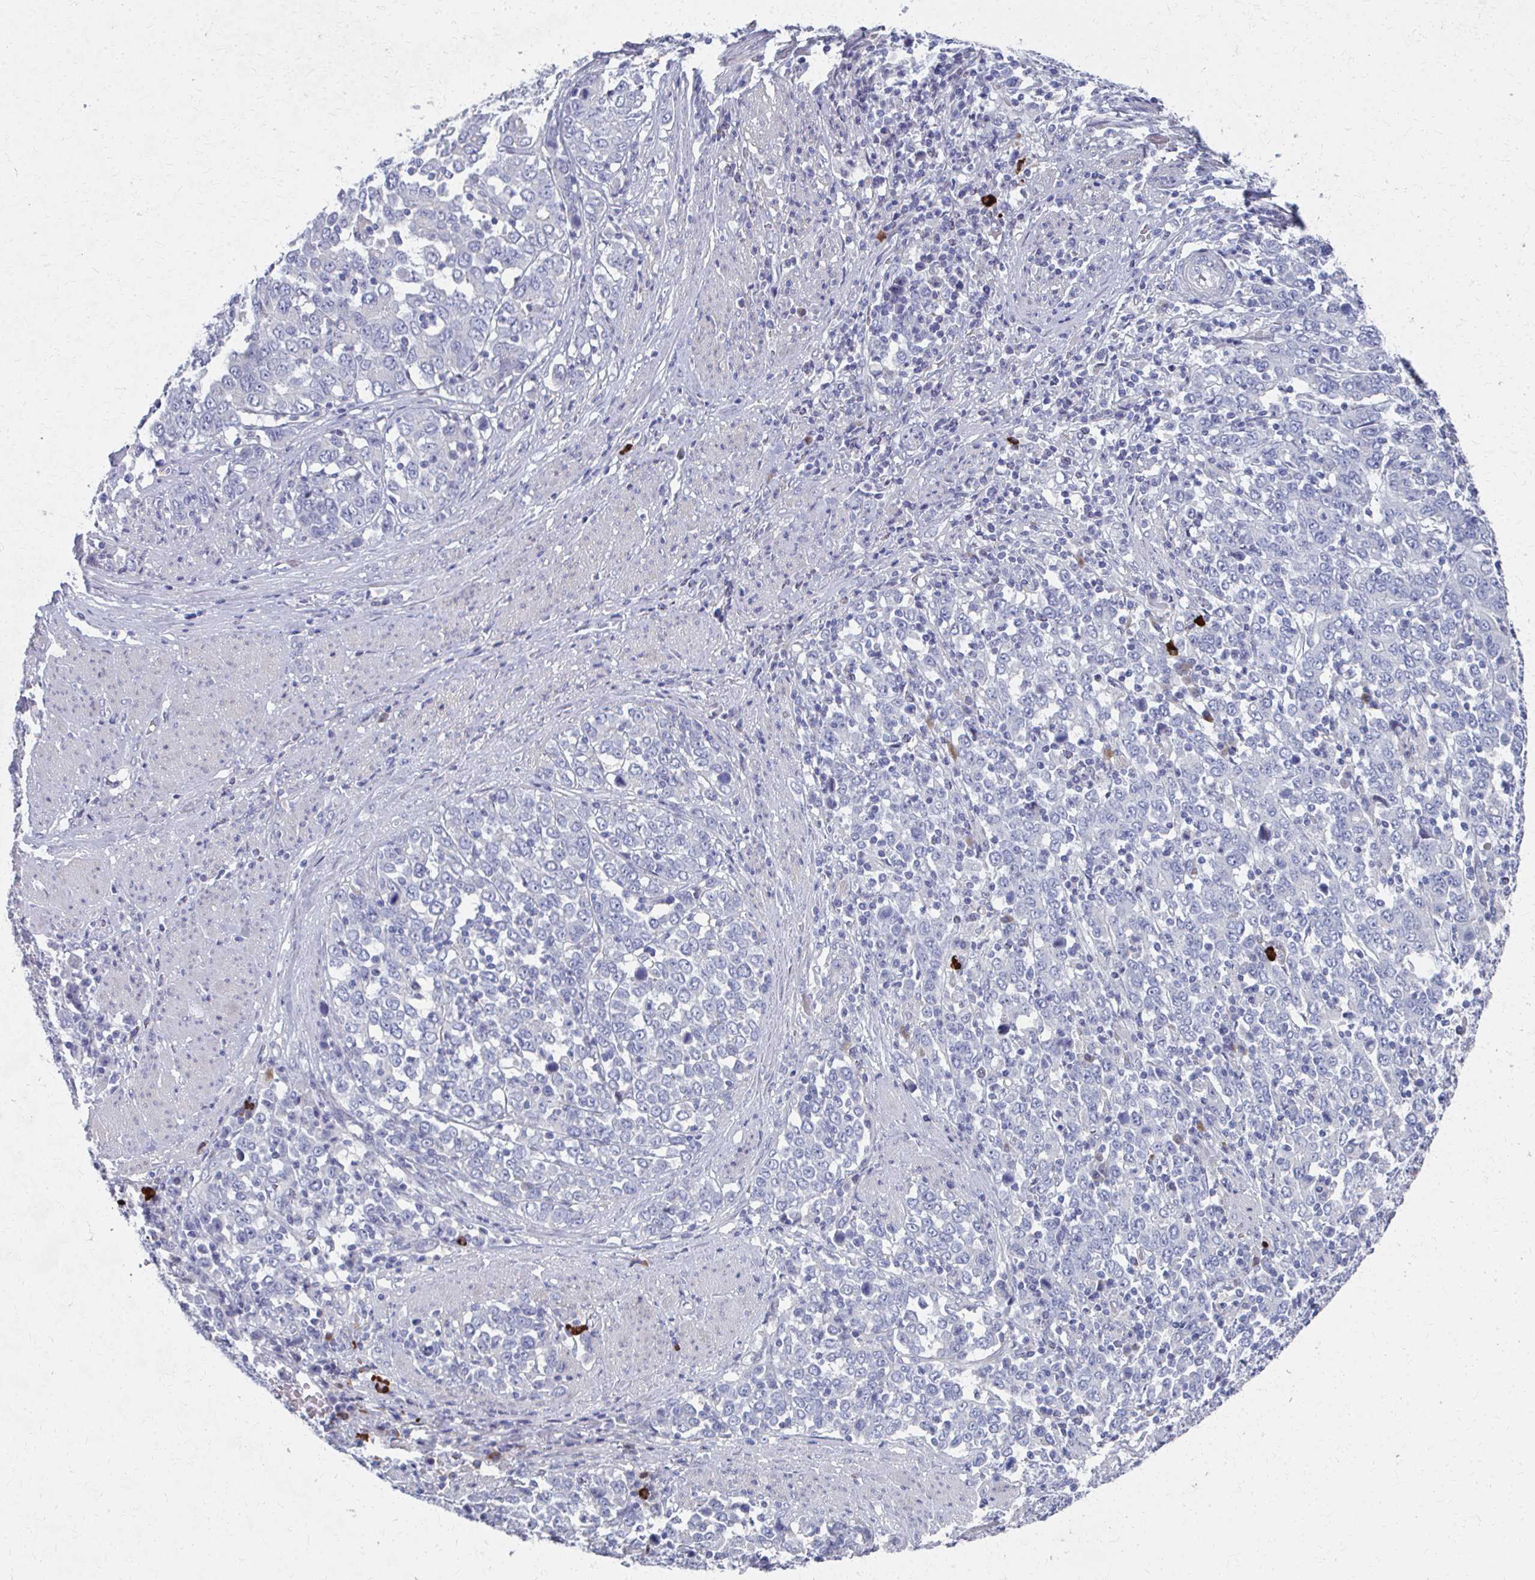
{"staining": {"intensity": "negative", "quantity": "none", "location": "none"}, "tissue": "stomach cancer", "cell_type": "Tumor cells", "image_type": "cancer", "snomed": [{"axis": "morphology", "description": "Adenocarcinoma, NOS"}, {"axis": "topography", "description": "Stomach, upper"}], "caption": "Tumor cells show no significant protein expression in stomach cancer (adenocarcinoma). Brightfield microscopy of immunohistochemistry stained with DAB (brown) and hematoxylin (blue), captured at high magnification.", "gene": "MS4A2", "patient": {"sex": "male", "age": 69}}